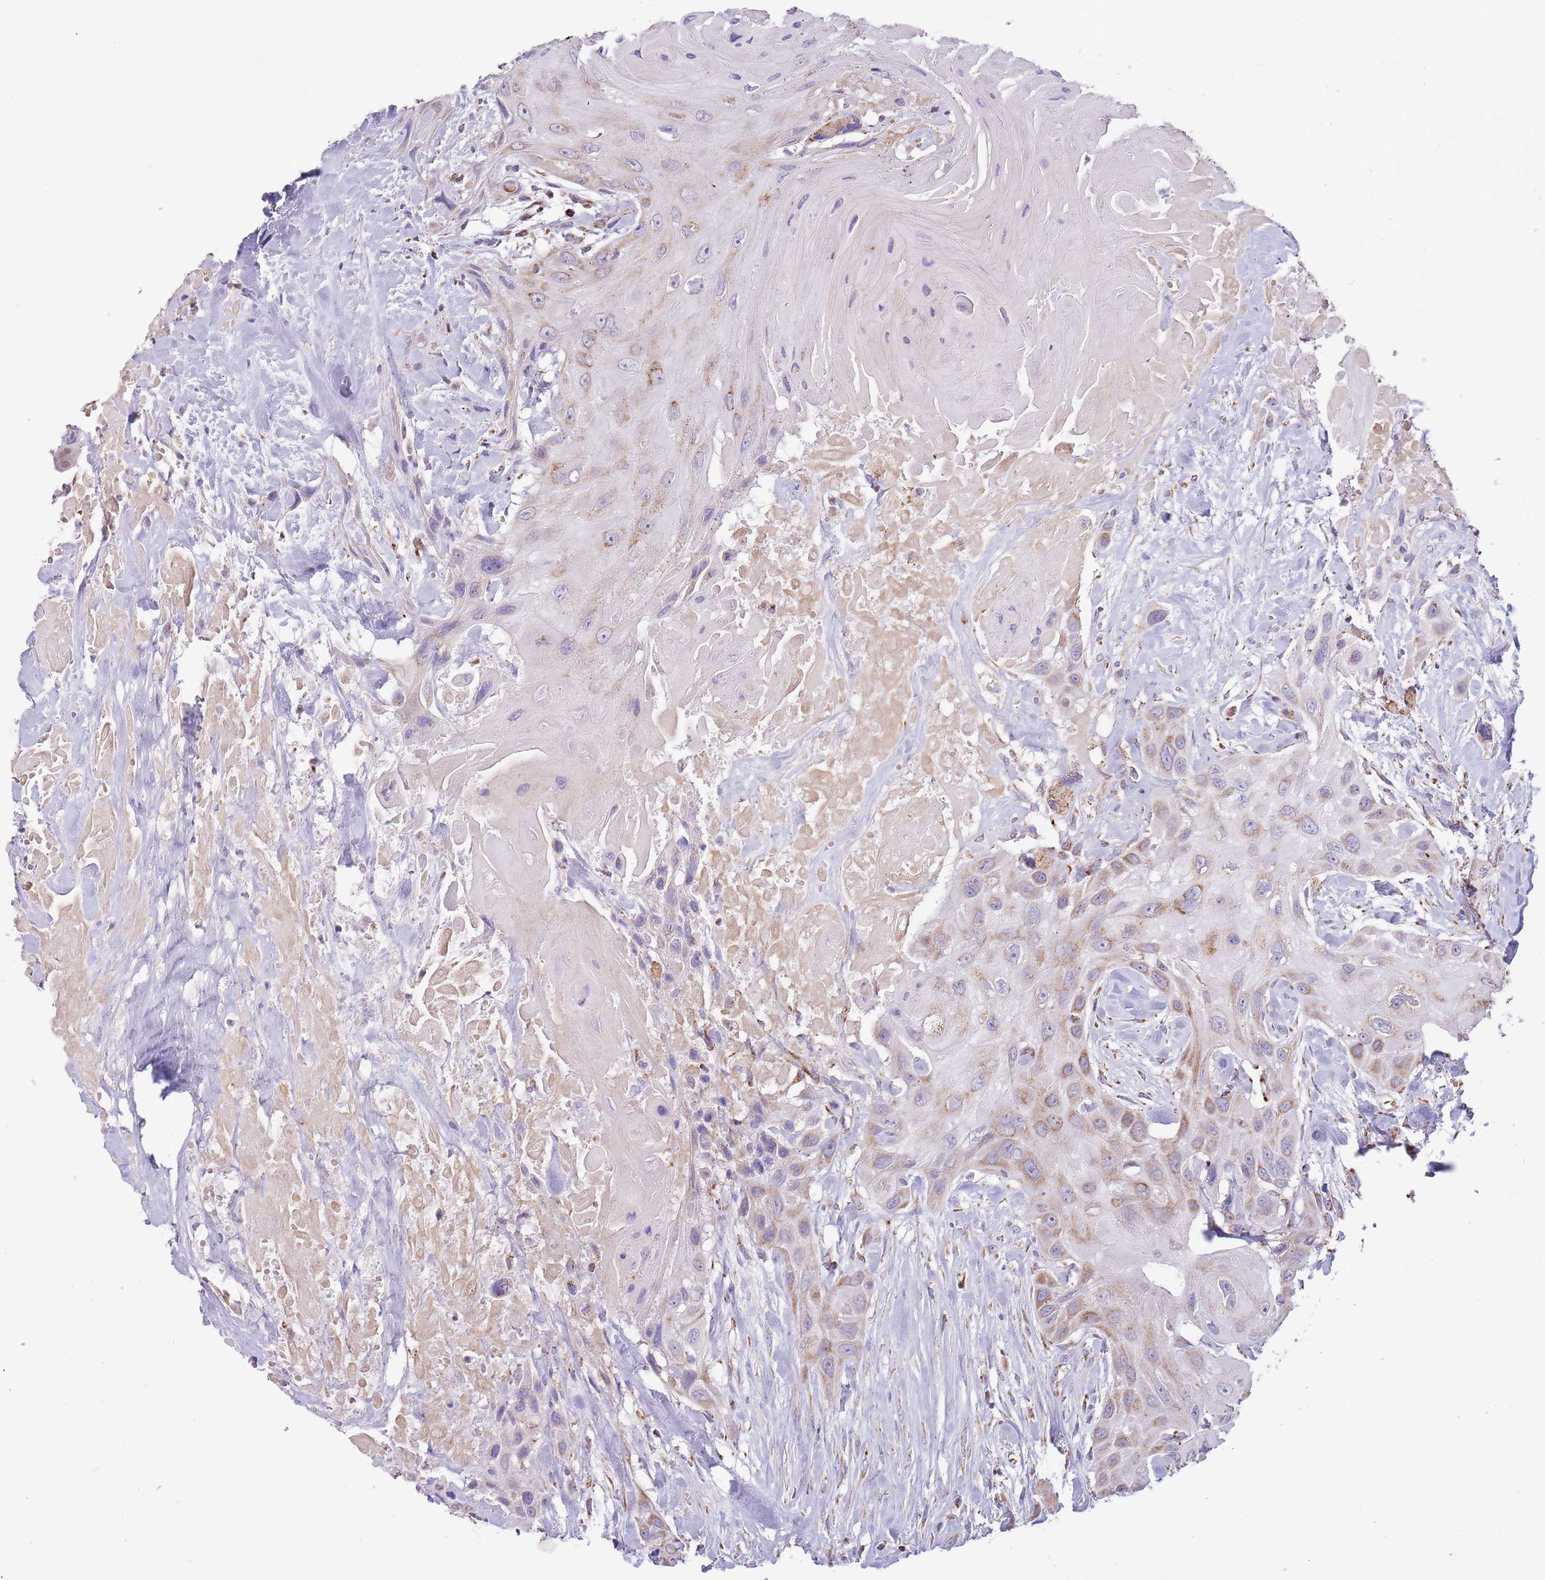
{"staining": {"intensity": "moderate", "quantity": "25%-75%", "location": "cytoplasmic/membranous"}, "tissue": "head and neck cancer", "cell_type": "Tumor cells", "image_type": "cancer", "snomed": [{"axis": "morphology", "description": "Squamous cell carcinoma, NOS"}, {"axis": "topography", "description": "Head-Neck"}], "caption": "Head and neck squamous cell carcinoma was stained to show a protein in brown. There is medium levels of moderate cytoplasmic/membranous staining in about 25%-75% of tumor cells. (Brightfield microscopy of DAB IHC at high magnification).", "gene": "LHX6", "patient": {"sex": "male", "age": 81}}